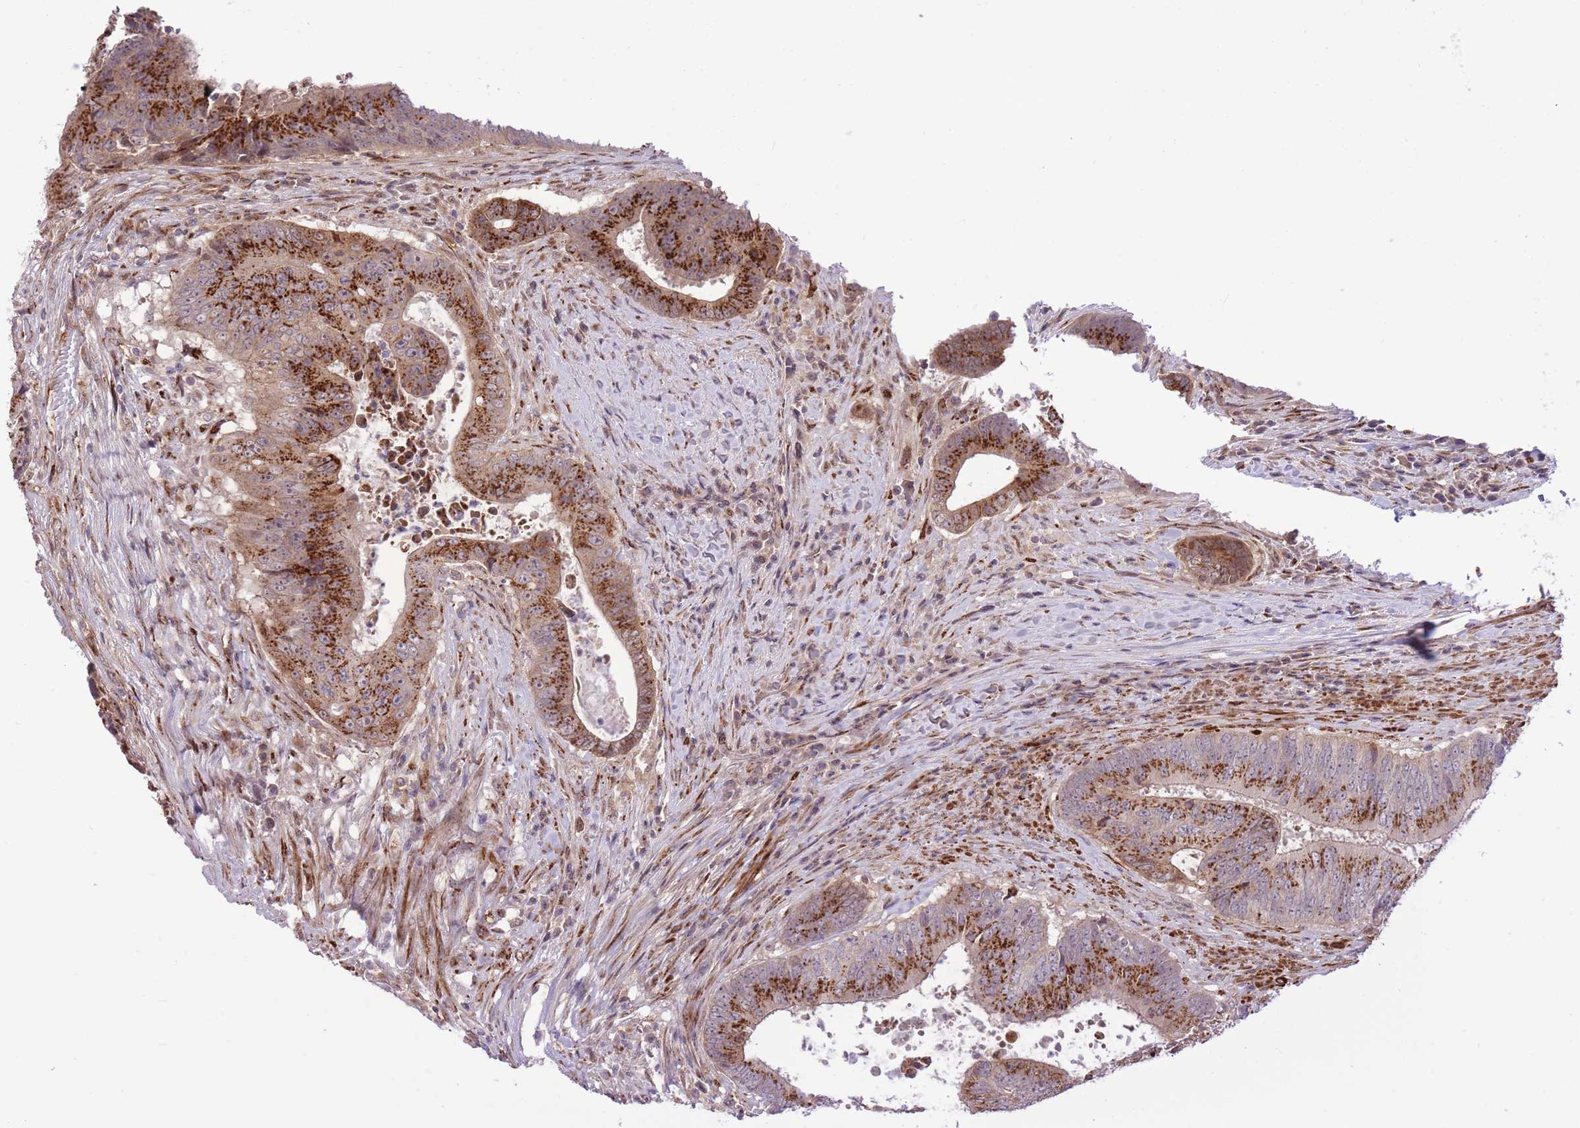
{"staining": {"intensity": "strong", "quantity": ">75%", "location": "cytoplasmic/membranous"}, "tissue": "colorectal cancer", "cell_type": "Tumor cells", "image_type": "cancer", "snomed": [{"axis": "morphology", "description": "Adenocarcinoma, NOS"}, {"axis": "topography", "description": "Rectum"}], "caption": "A brown stain shows strong cytoplasmic/membranous expression of a protein in colorectal adenocarcinoma tumor cells.", "gene": "ZBED5", "patient": {"sex": "male", "age": 72}}